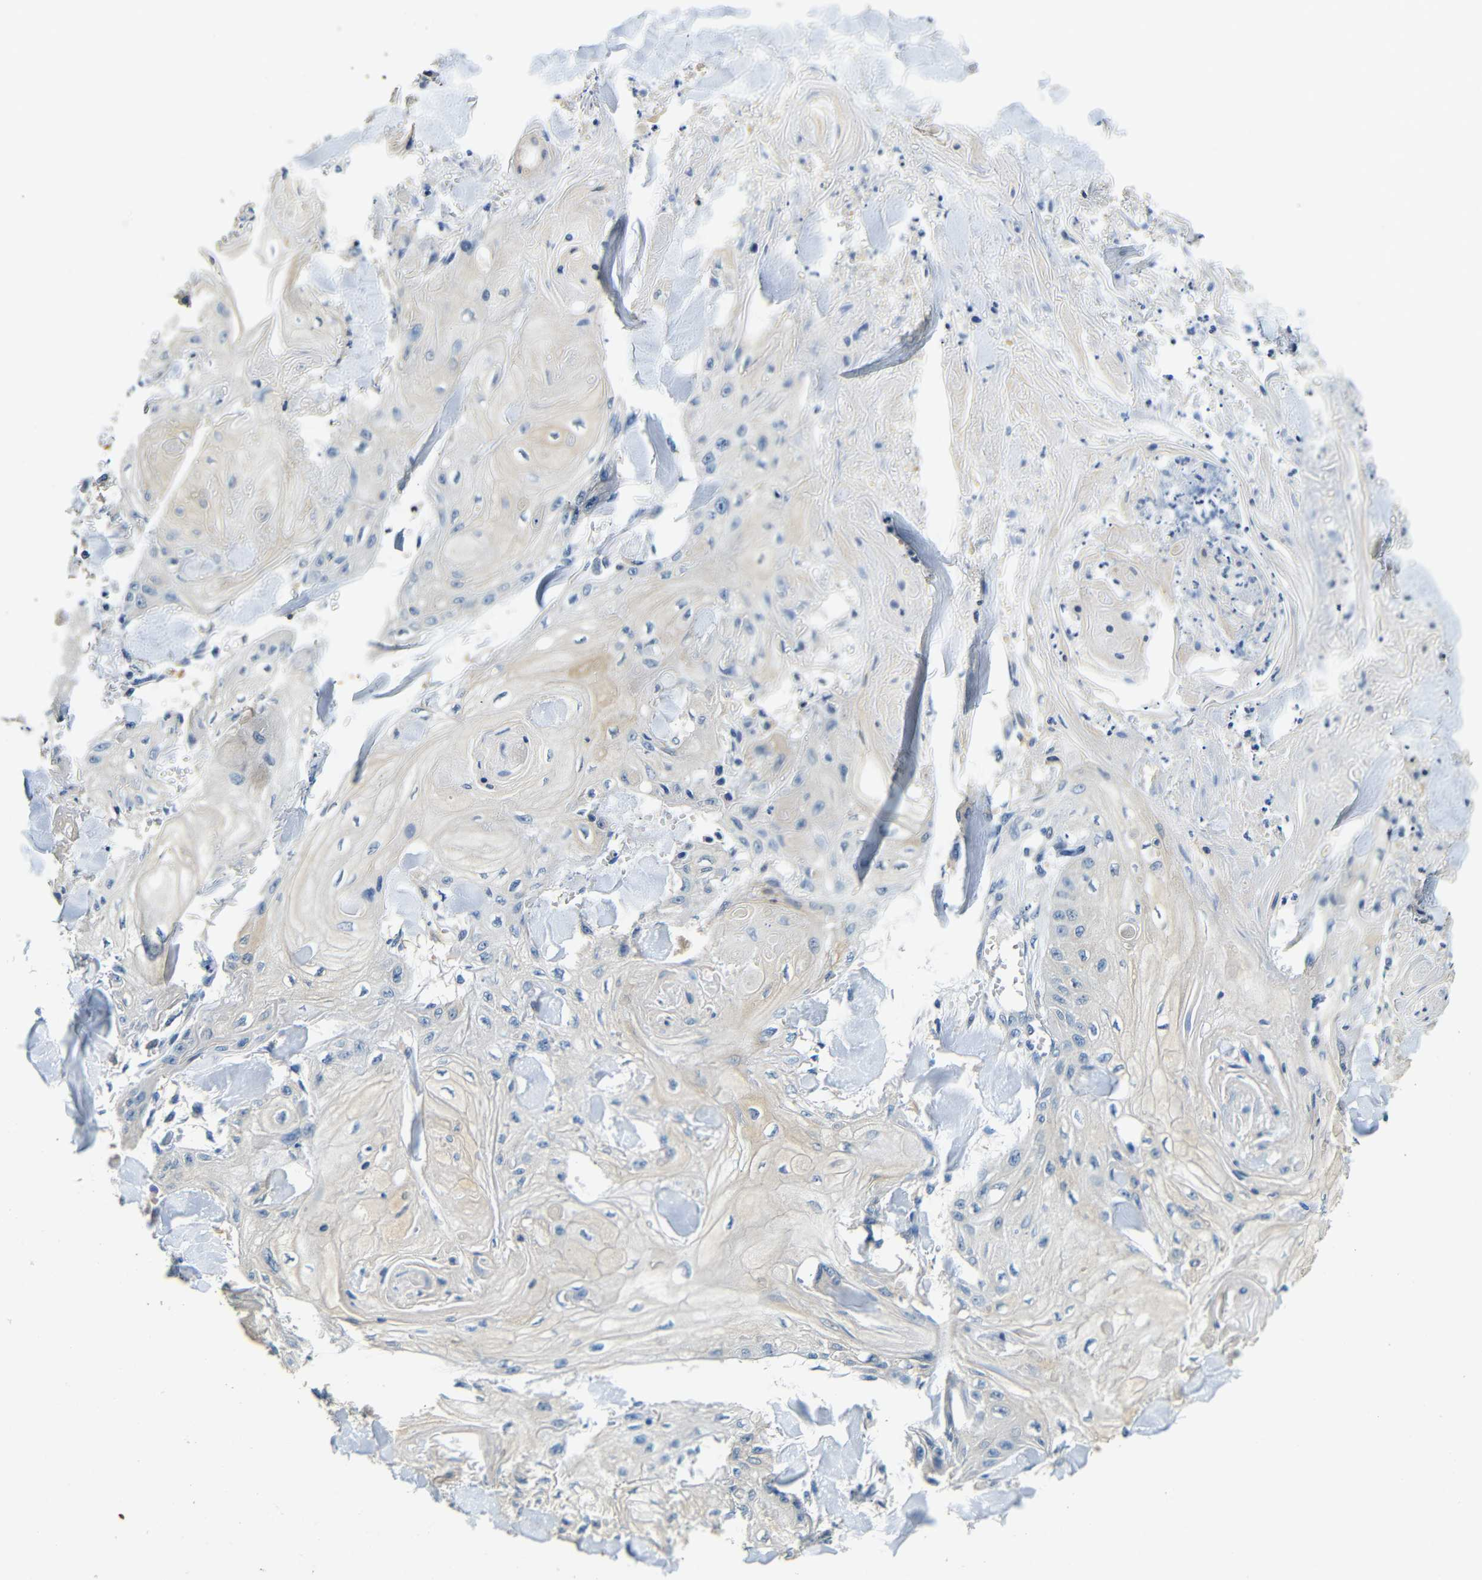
{"staining": {"intensity": "negative", "quantity": "none", "location": "none"}, "tissue": "skin cancer", "cell_type": "Tumor cells", "image_type": "cancer", "snomed": [{"axis": "morphology", "description": "Squamous cell carcinoma, NOS"}, {"axis": "topography", "description": "Skin"}], "caption": "The photomicrograph demonstrates no significant positivity in tumor cells of skin cancer (squamous cell carcinoma).", "gene": "FMO5", "patient": {"sex": "male", "age": 74}}